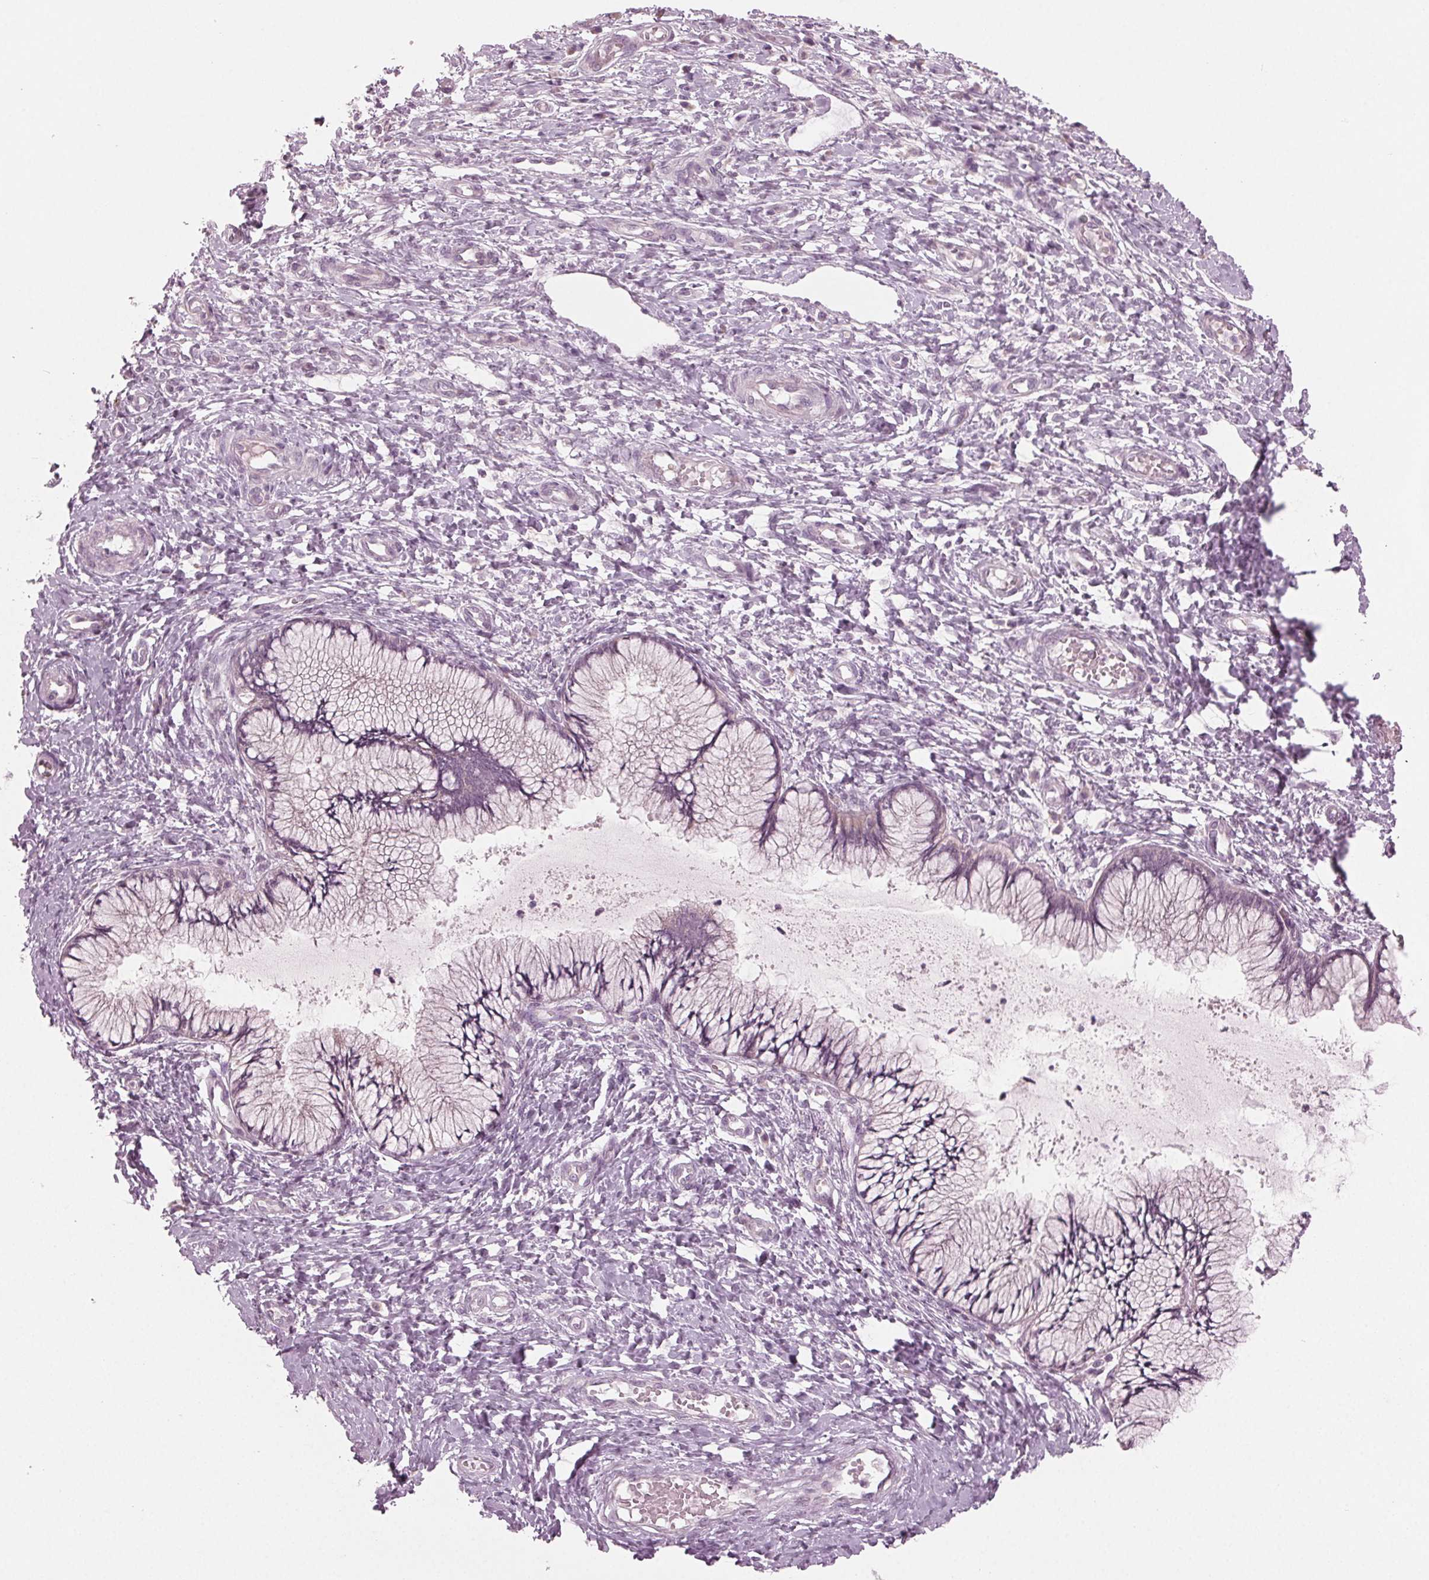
{"staining": {"intensity": "weak", "quantity": "<25%", "location": "cytoplasmic/membranous"}, "tissue": "cervix", "cell_type": "Glandular cells", "image_type": "normal", "snomed": [{"axis": "morphology", "description": "Normal tissue, NOS"}, {"axis": "topography", "description": "Cervix"}], "caption": "Immunohistochemistry of benign human cervix exhibits no staining in glandular cells.", "gene": "PRAP1", "patient": {"sex": "female", "age": 37}}